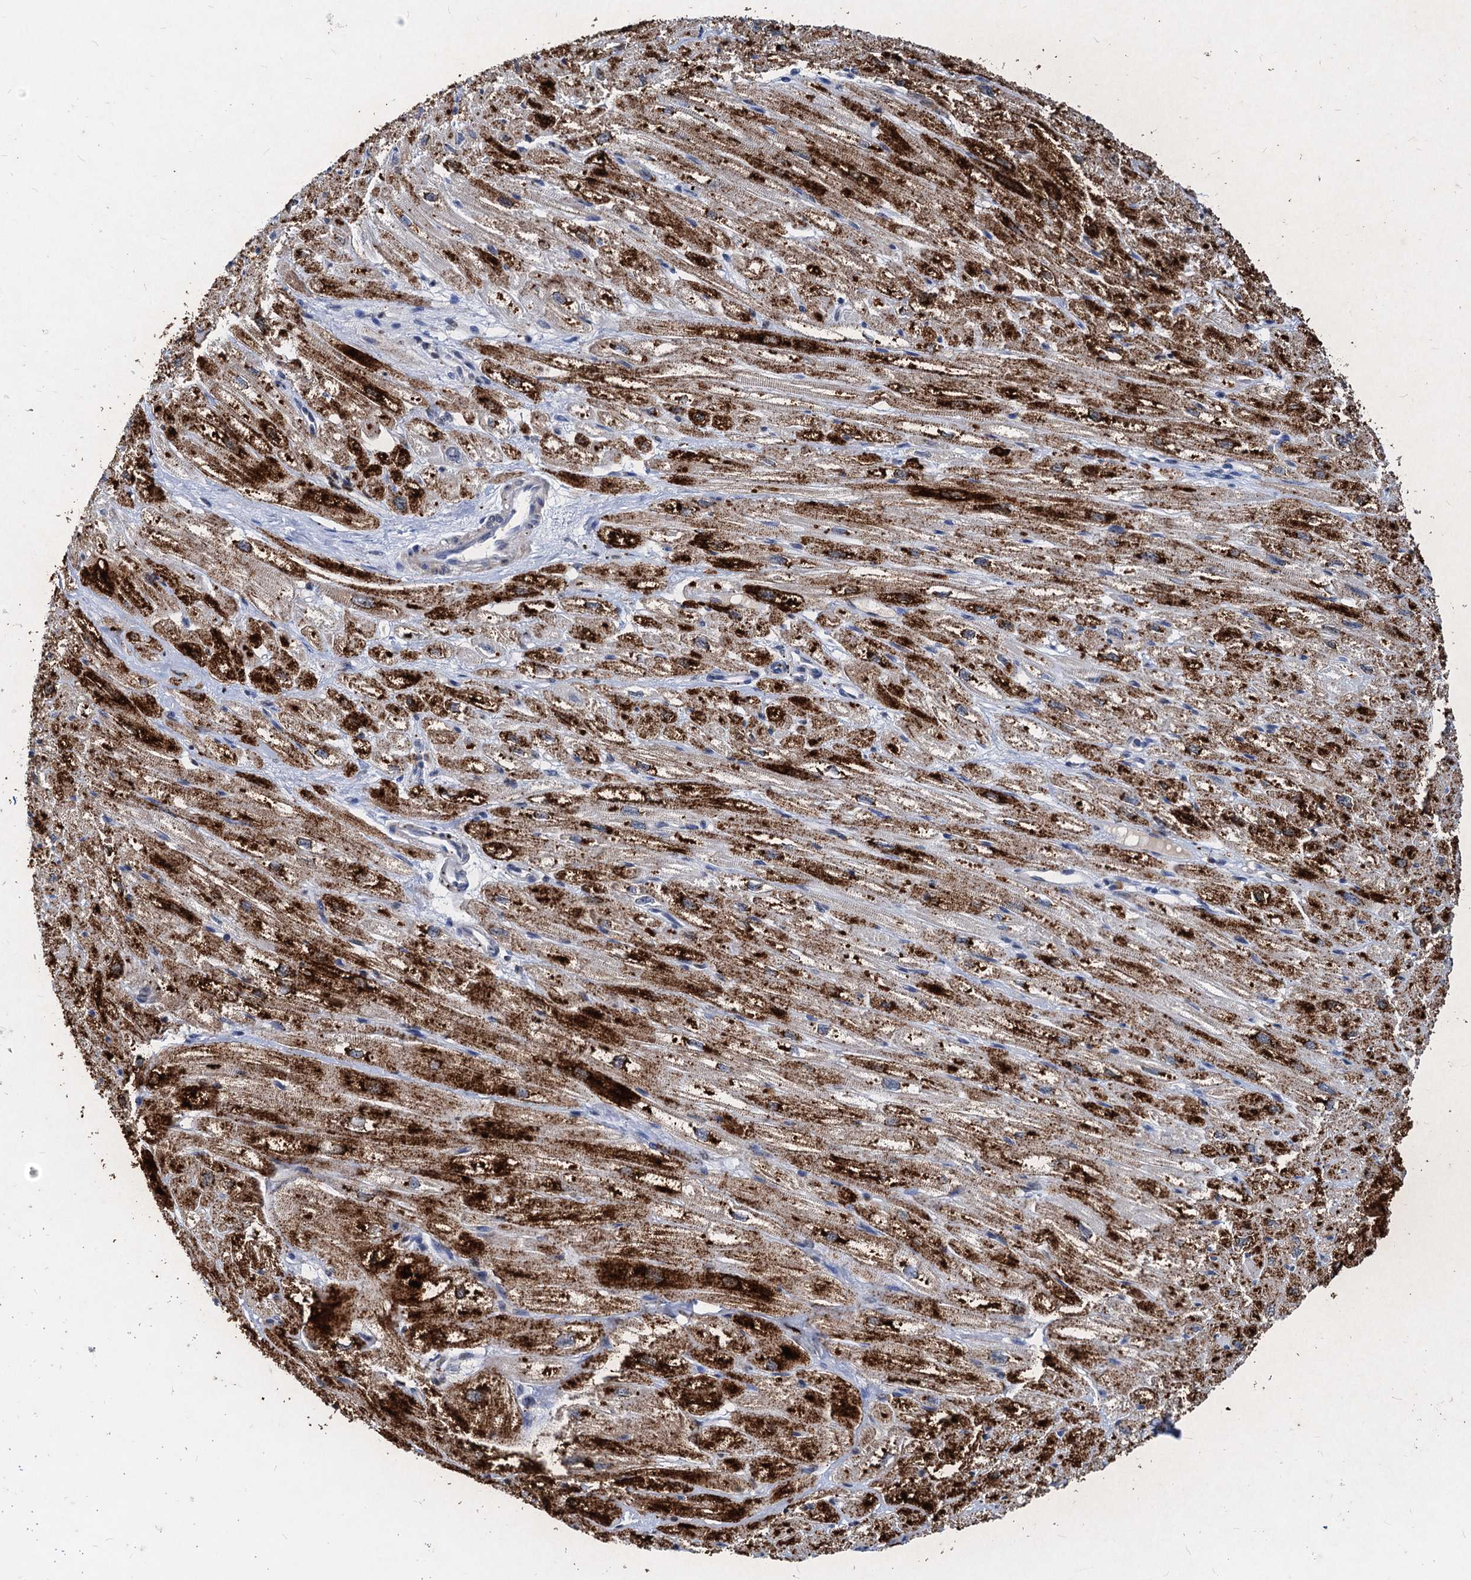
{"staining": {"intensity": "strong", "quantity": "<25%", "location": "cytoplasmic/membranous"}, "tissue": "heart muscle", "cell_type": "Cardiomyocytes", "image_type": "normal", "snomed": [{"axis": "morphology", "description": "Normal tissue, NOS"}, {"axis": "topography", "description": "Heart"}], "caption": "IHC image of benign heart muscle: heart muscle stained using IHC exhibits medium levels of strong protein expression localized specifically in the cytoplasmic/membranous of cardiomyocytes, appearing as a cytoplasmic/membranous brown color.", "gene": "HSF2", "patient": {"sex": "male", "age": 50}}